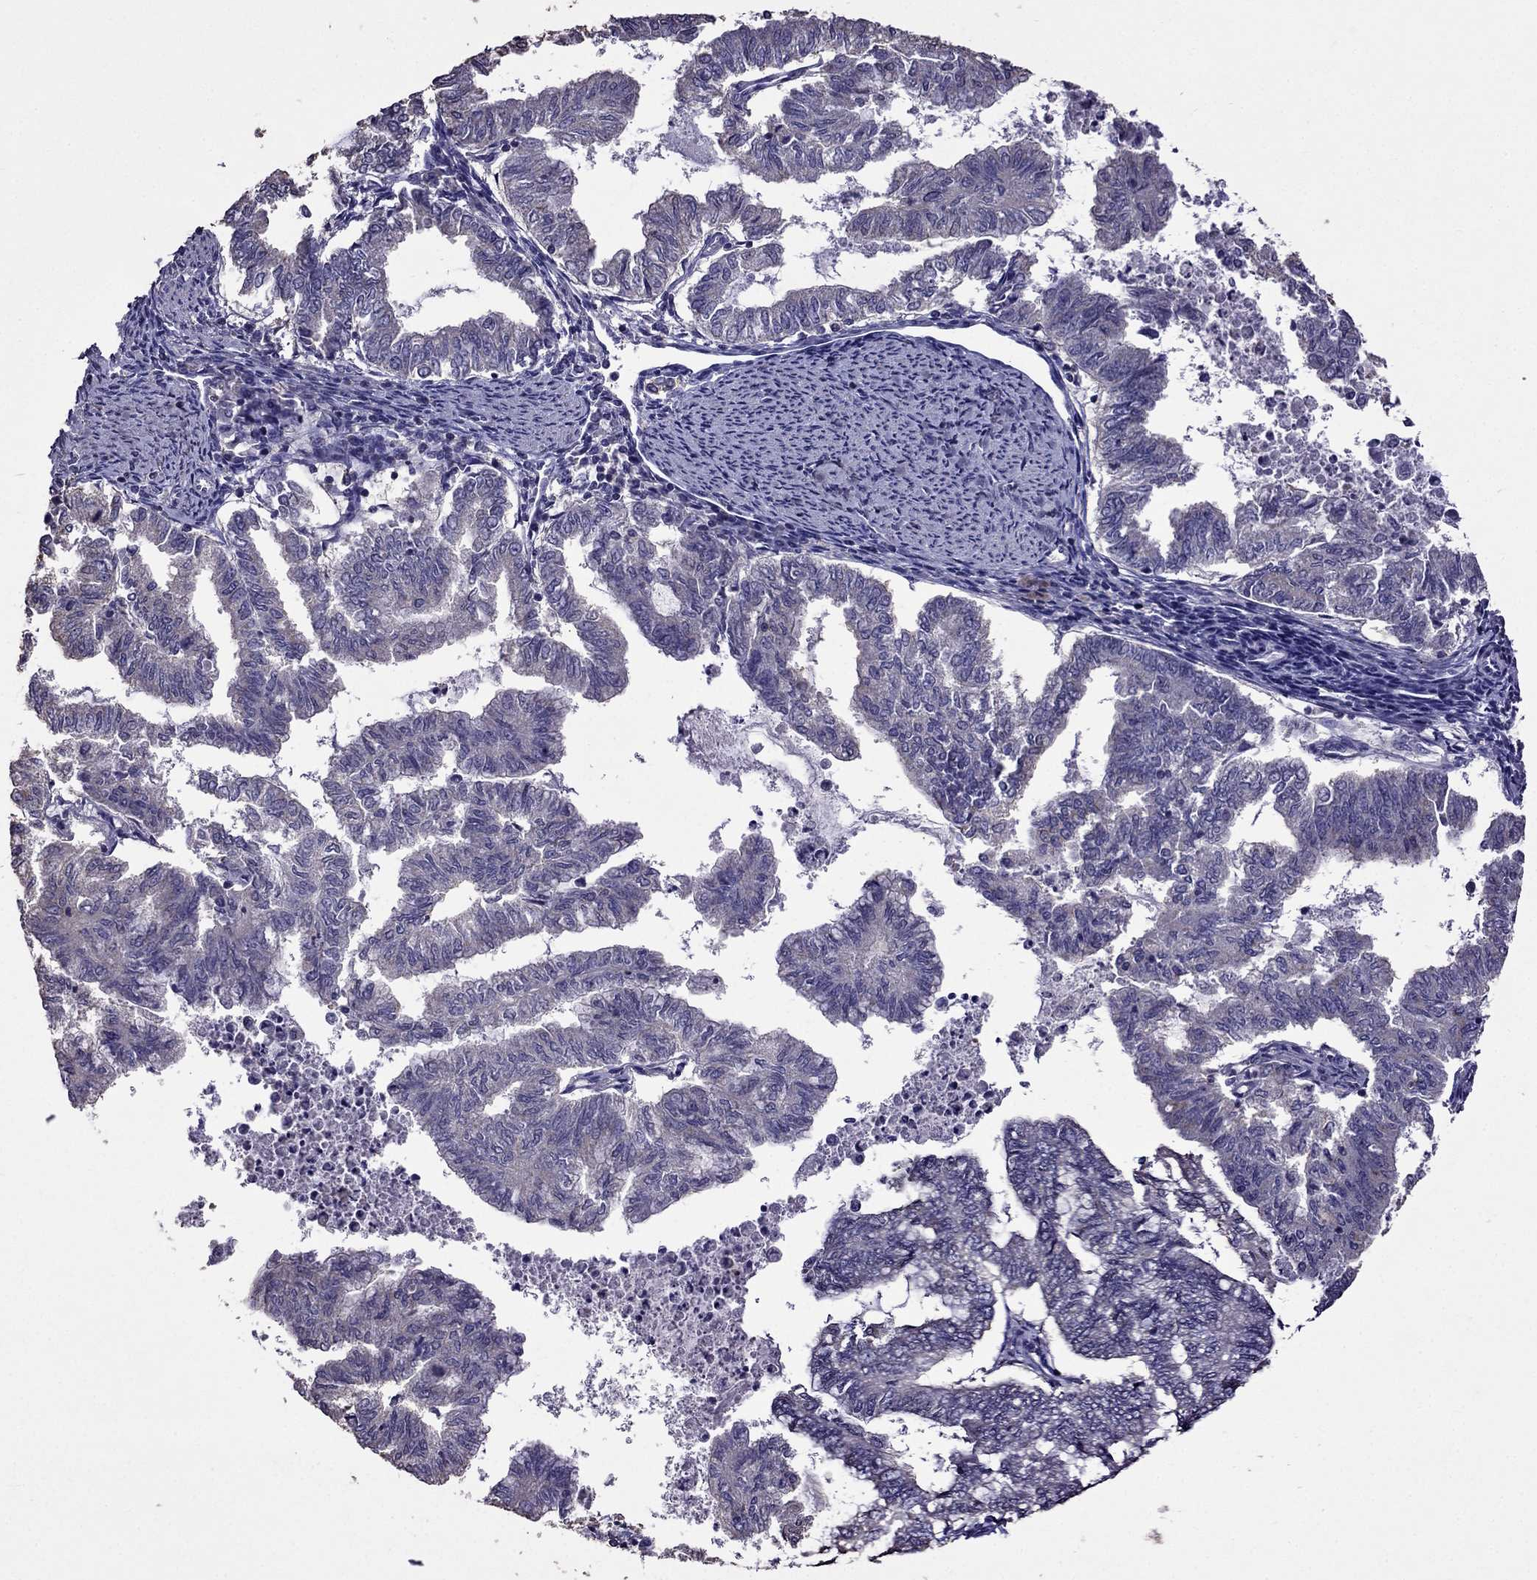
{"staining": {"intensity": "negative", "quantity": "none", "location": "none"}, "tissue": "endometrial cancer", "cell_type": "Tumor cells", "image_type": "cancer", "snomed": [{"axis": "morphology", "description": "Adenocarcinoma, NOS"}, {"axis": "topography", "description": "Endometrium"}], "caption": "Image shows no protein positivity in tumor cells of adenocarcinoma (endometrial) tissue. (Stains: DAB (3,3'-diaminobenzidine) IHC with hematoxylin counter stain, Microscopy: brightfield microscopy at high magnification).", "gene": "NKX3-1", "patient": {"sex": "female", "age": 79}}